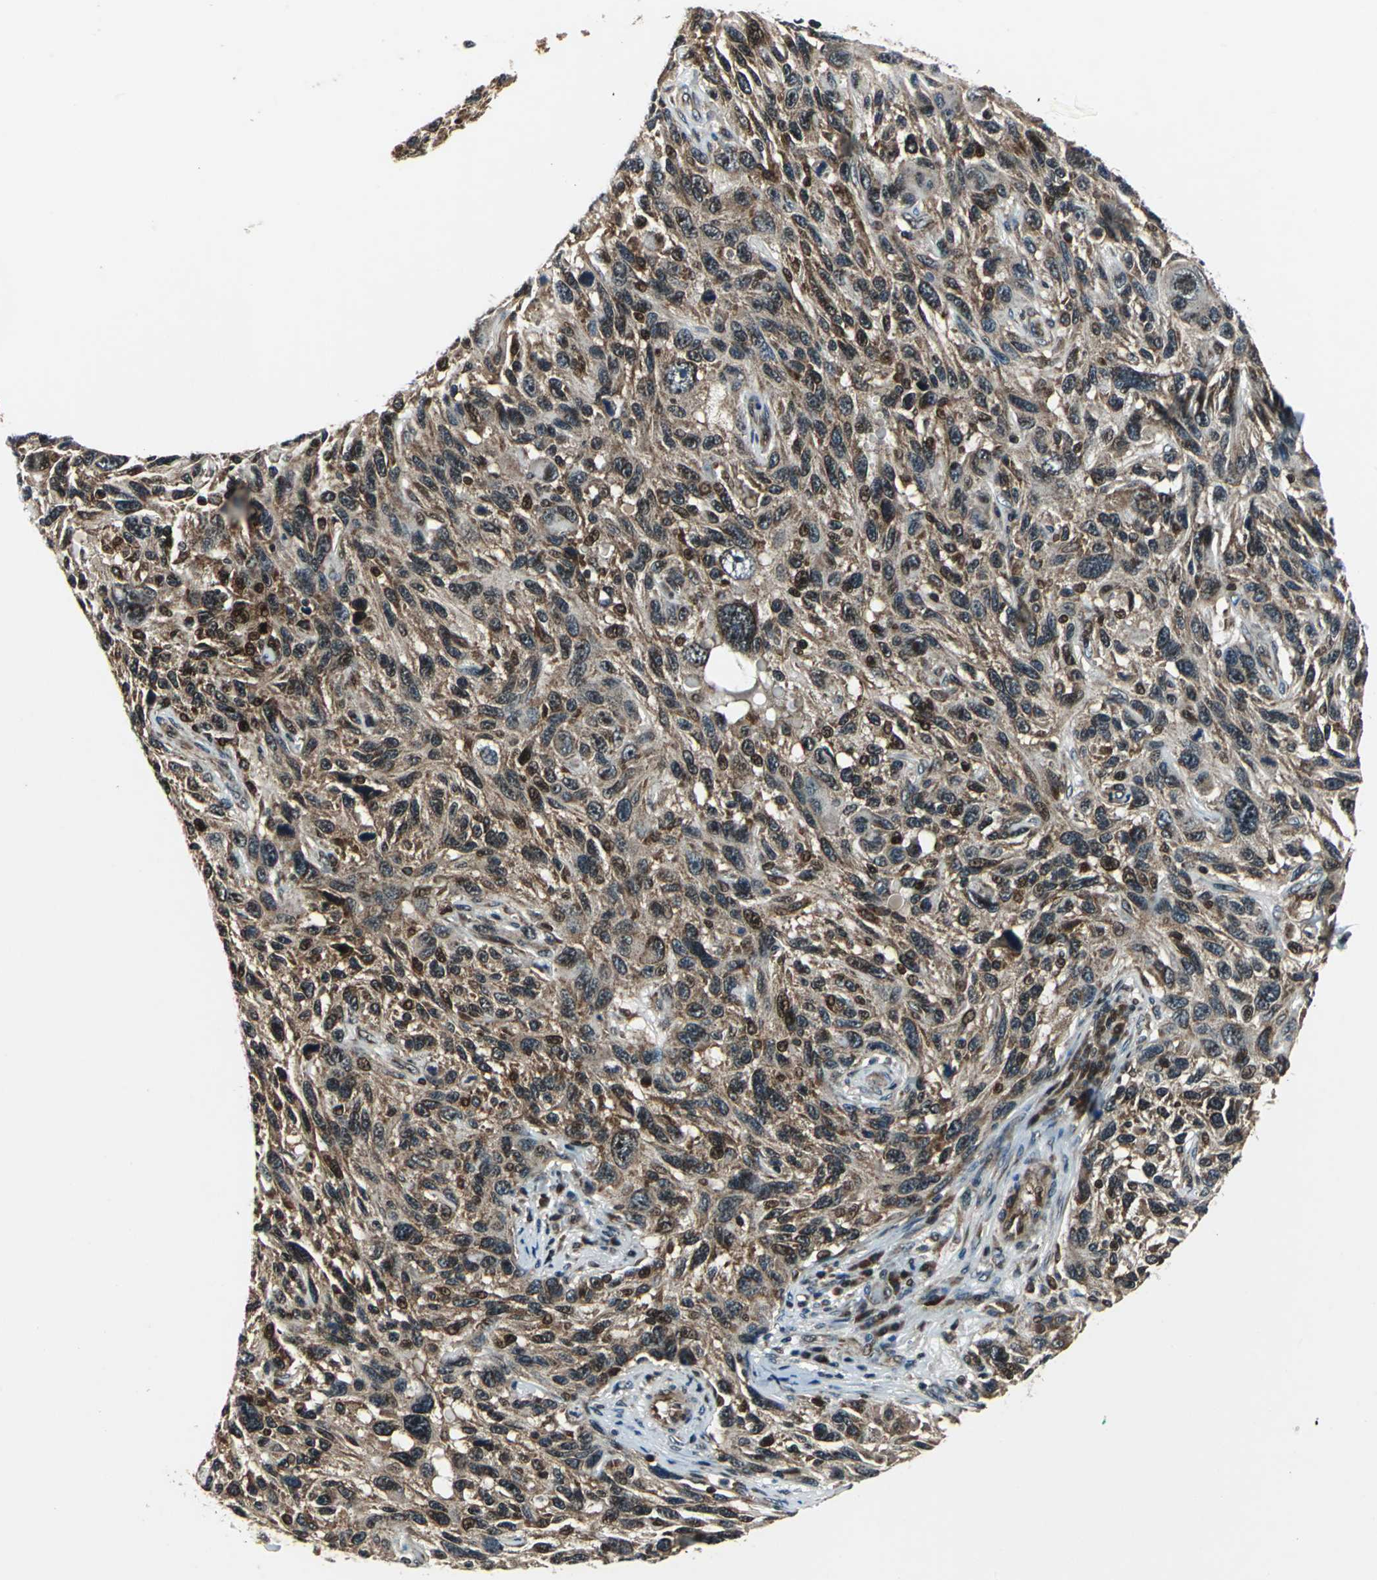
{"staining": {"intensity": "moderate", "quantity": ">75%", "location": "cytoplasmic/membranous,nuclear"}, "tissue": "melanoma", "cell_type": "Tumor cells", "image_type": "cancer", "snomed": [{"axis": "morphology", "description": "Malignant melanoma, NOS"}, {"axis": "topography", "description": "Skin"}], "caption": "Human melanoma stained with a brown dye displays moderate cytoplasmic/membranous and nuclear positive positivity in about >75% of tumor cells.", "gene": "AATF", "patient": {"sex": "male", "age": 53}}